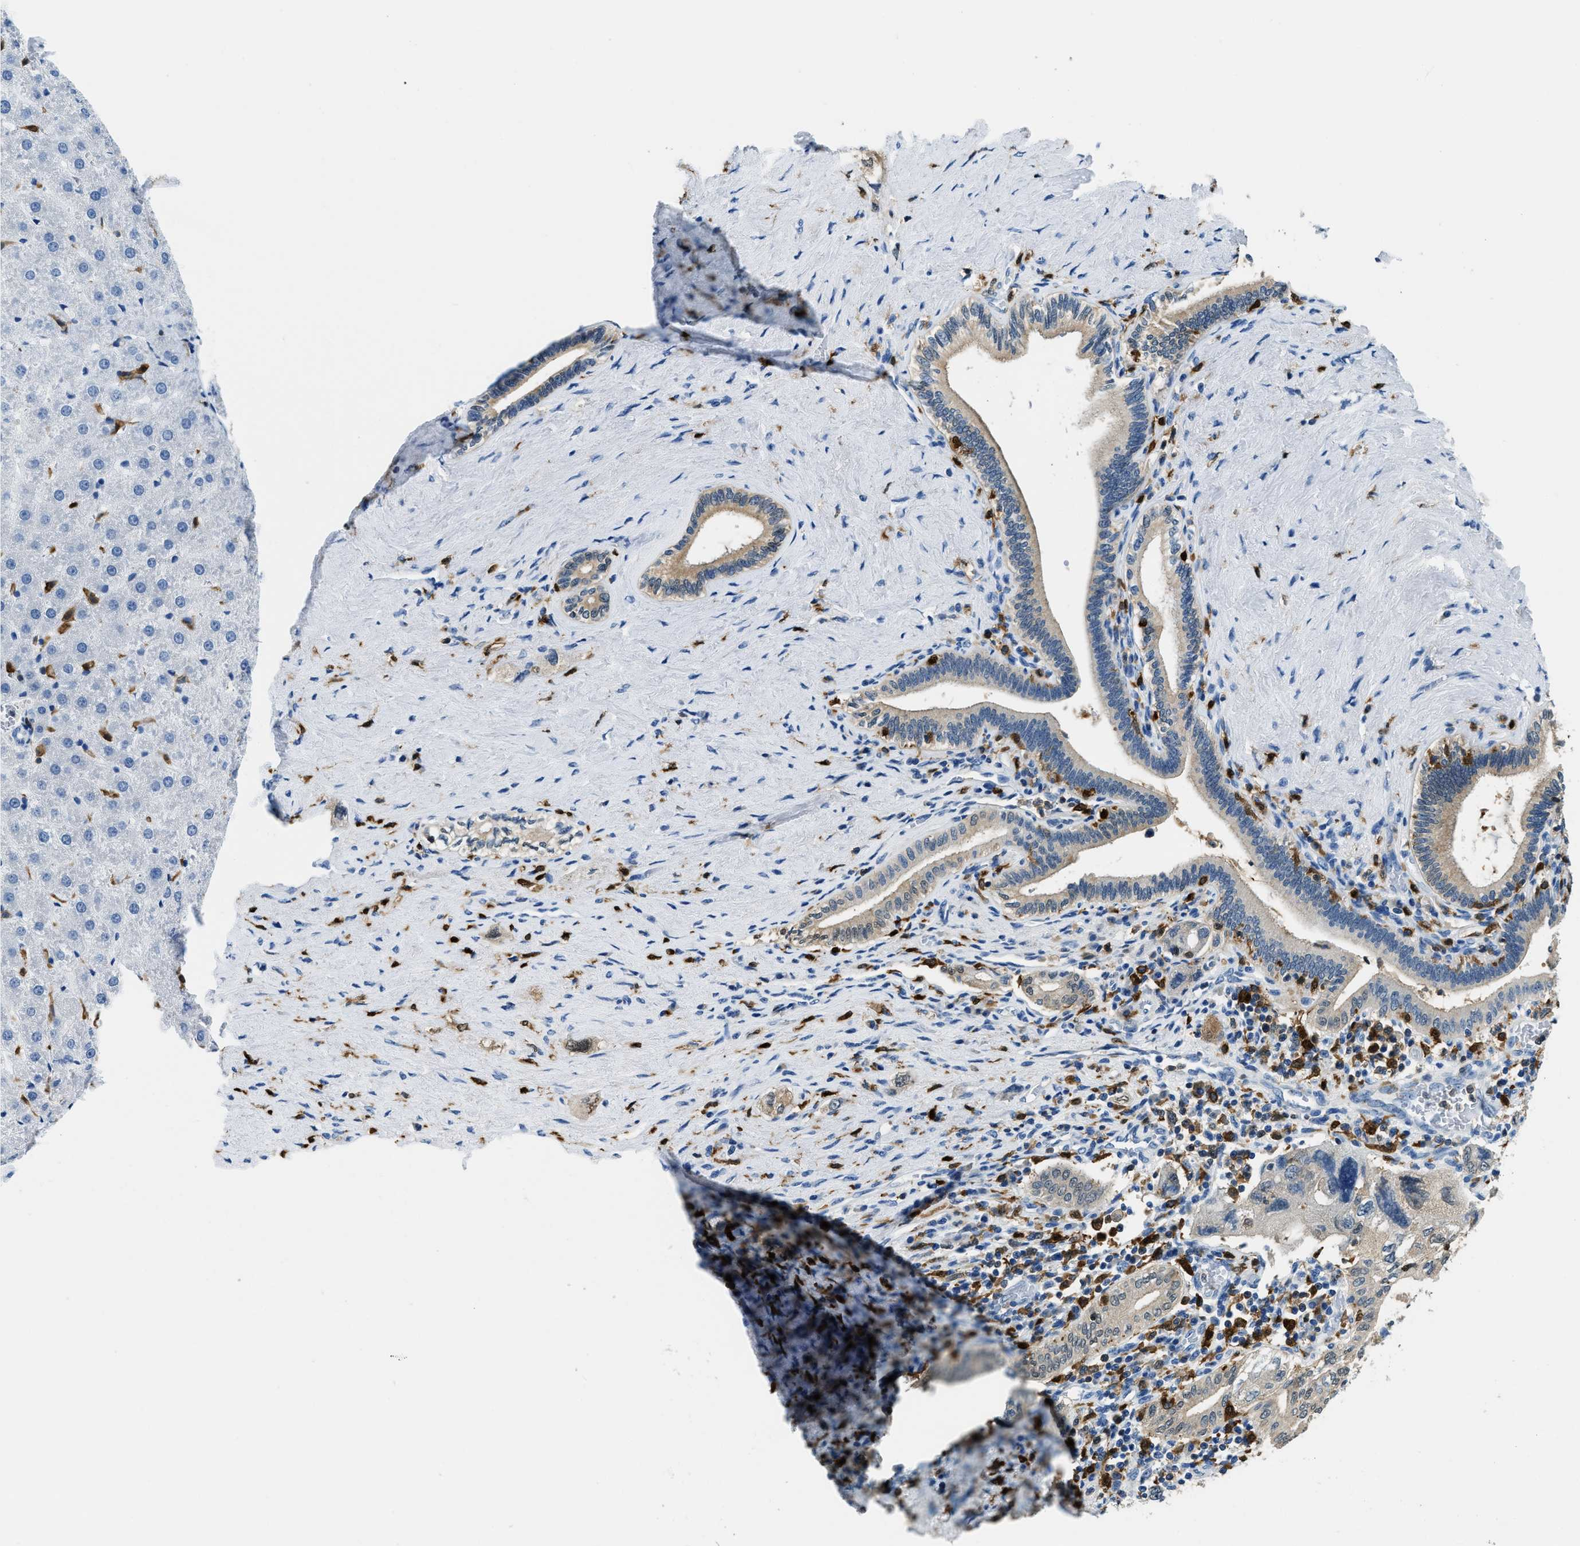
{"staining": {"intensity": "weak", "quantity": "25%-75%", "location": "cytoplasmic/membranous"}, "tissue": "pancreatic cancer", "cell_type": "Tumor cells", "image_type": "cancer", "snomed": [{"axis": "morphology", "description": "Adenocarcinoma, NOS"}, {"axis": "topography", "description": "Pancreas"}], "caption": "Pancreatic cancer stained for a protein (brown) reveals weak cytoplasmic/membranous positive staining in approximately 25%-75% of tumor cells.", "gene": "CAPG", "patient": {"sex": "female", "age": 73}}